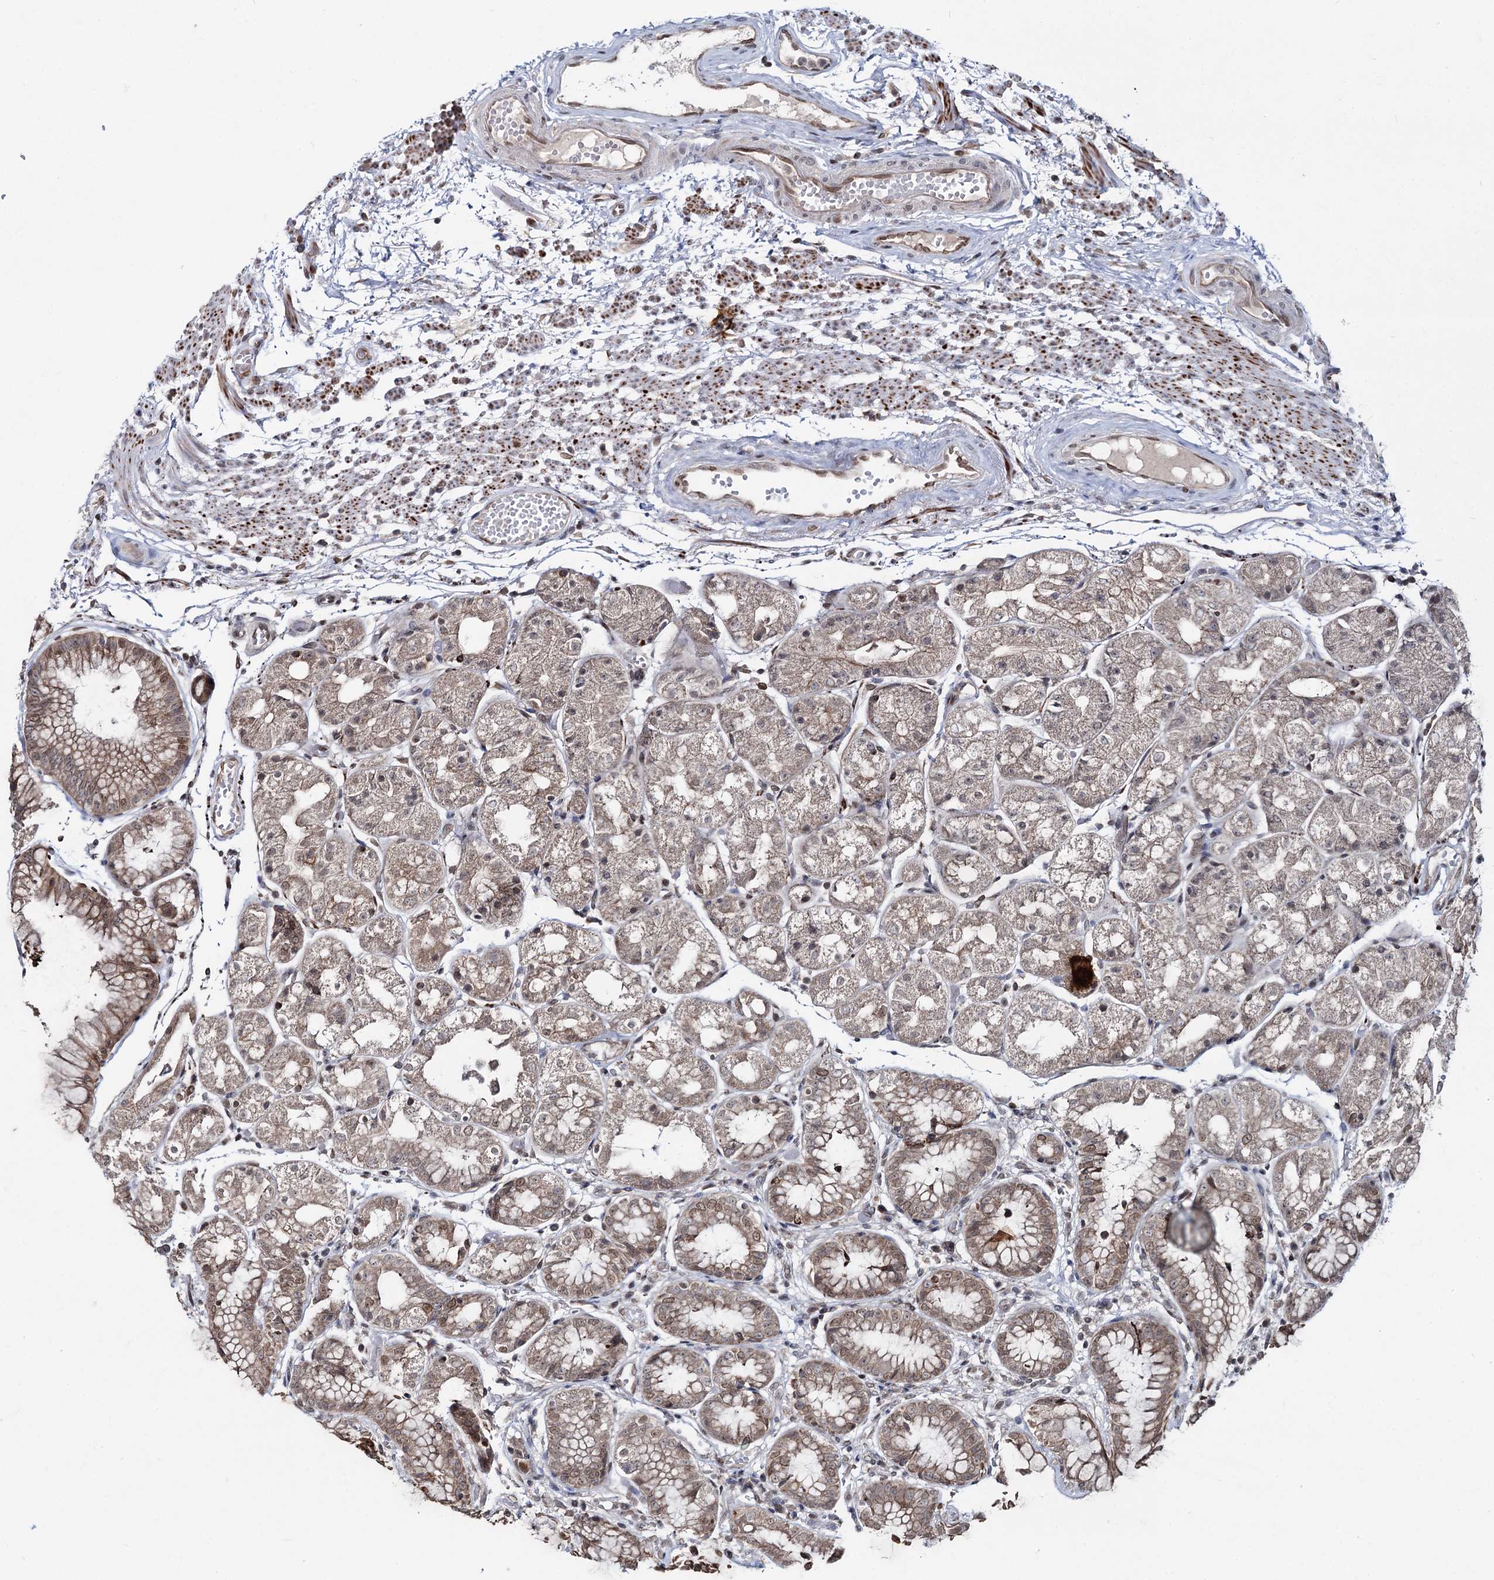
{"staining": {"intensity": "moderate", "quantity": "25%-75%", "location": "cytoplasmic/membranous,nuclear"}, "tissue": "stomach", "cell_type": "Glandular cells", "image_type": "normal", "snomed": [{"axis": "morphology", "description": "Normal tissue, NOS"}, {"axis": "topography", "description": "Stomach, upper"}], "caption": "An IHC micrograph of unremarkable tissue is shown. Protein staining in brown shows moderate cytoplasmic/membranous,nuclear positivity in stomach within glandular cells.", "gene": "RNF6", "patient": {"sex": "male", "age": 72}}